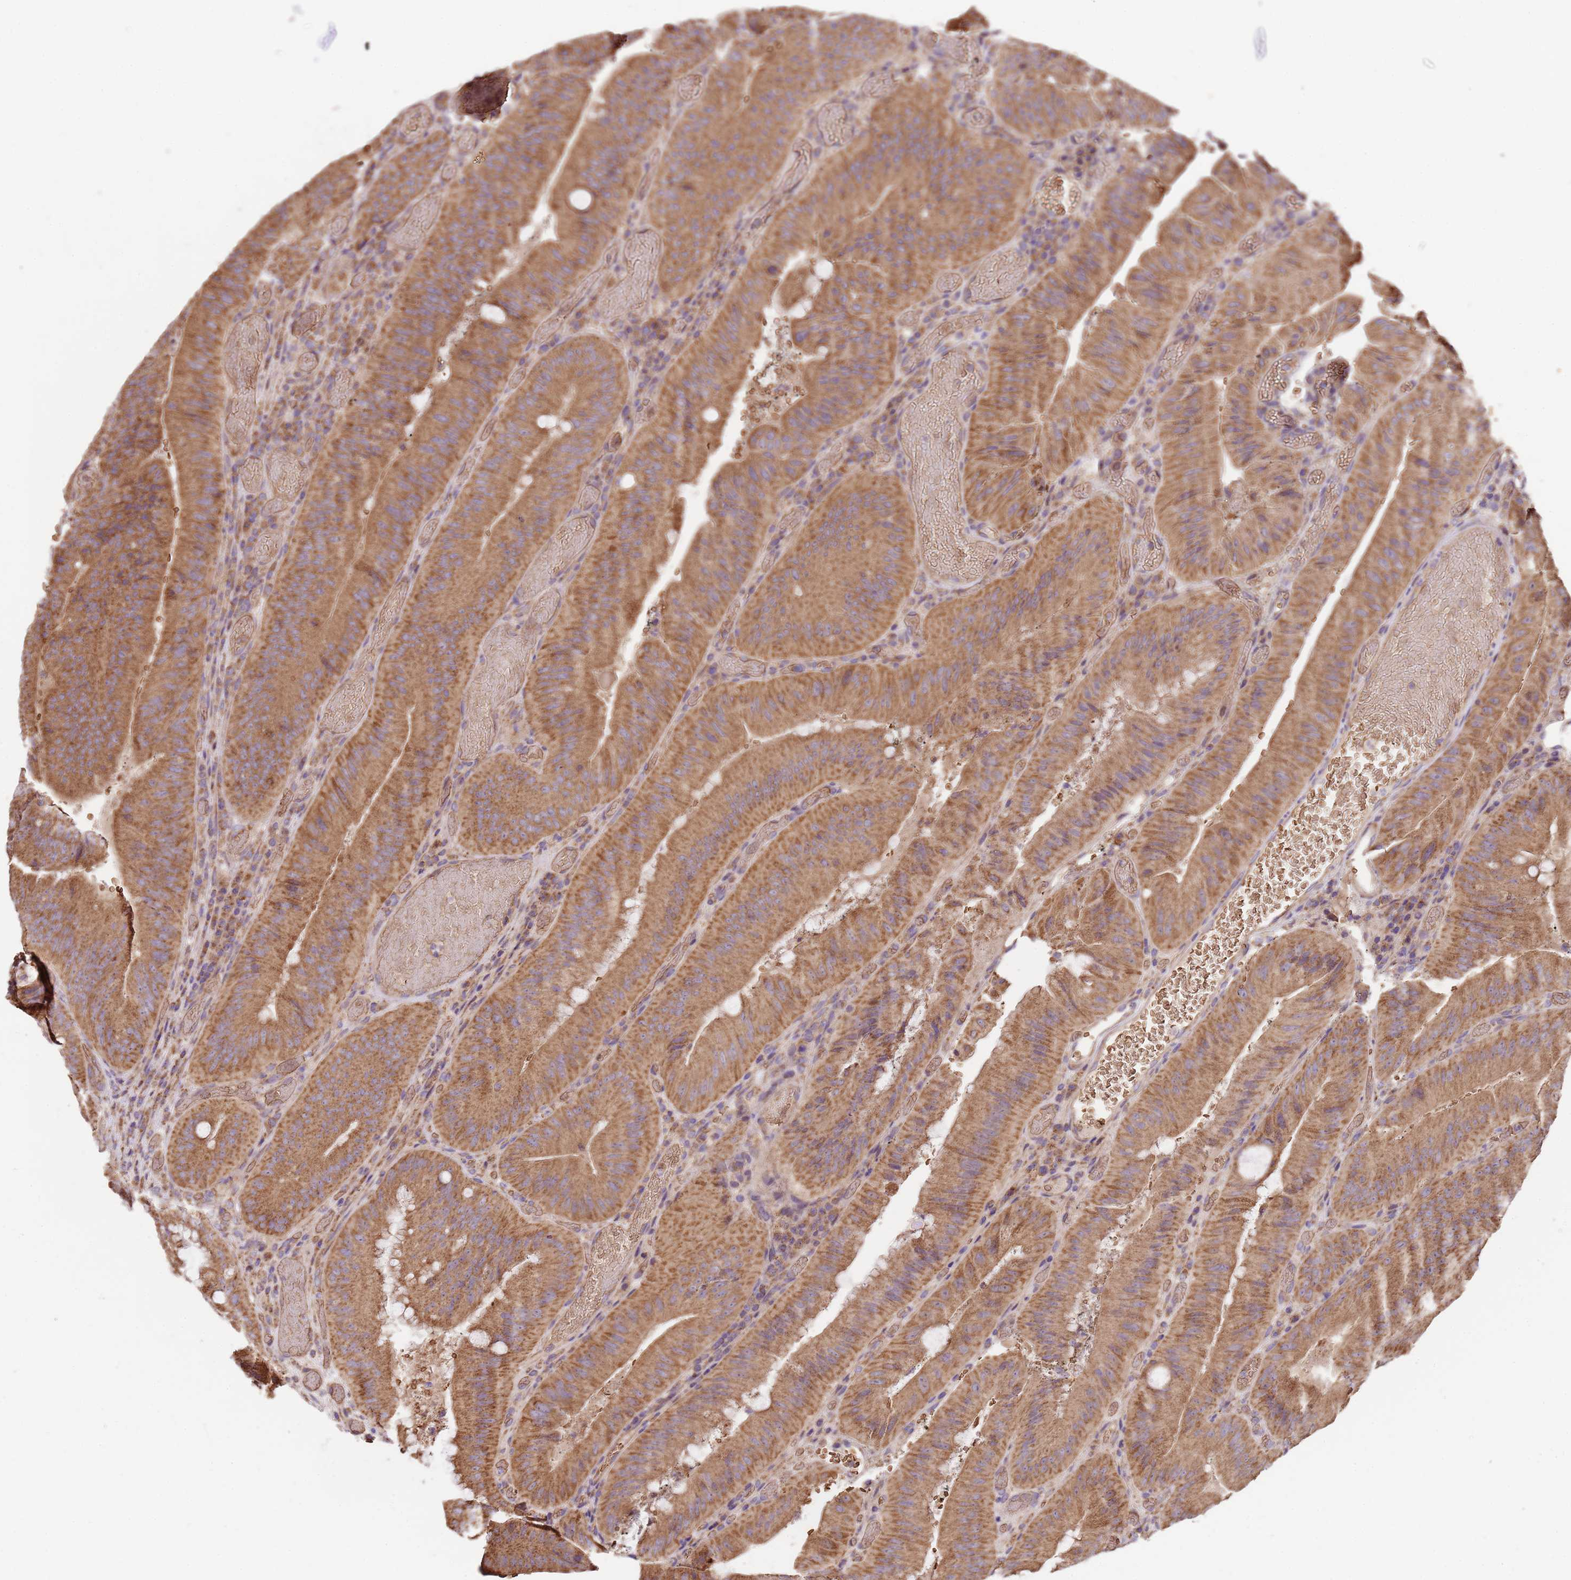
{"staining": {"intensity": "strong", "quantity": ">75%", "location": "cytoplasmic/membranous"}, "tissue": "colorectal cancer", "cell_type": "Tumor cells", "image_type": "cancer", "snomed": [{"axis": "morphology", "description": "Adenocarcinoma, NOS"}, {"axis": "topography", "description": "Colon"}], "caption": "Brown immunohistochemical staining in human colorectal adenocarcinoma demonstrates strong cytoplasmic/membranous positivity in approximately >75% of tumor cells. Using DAB (brown) and hematoxylin (blue) stains, captured at high magnification using brightfield microscopy.", "gene": "LRRIQ1", "patient": {"sex": "female", "age": 43}}